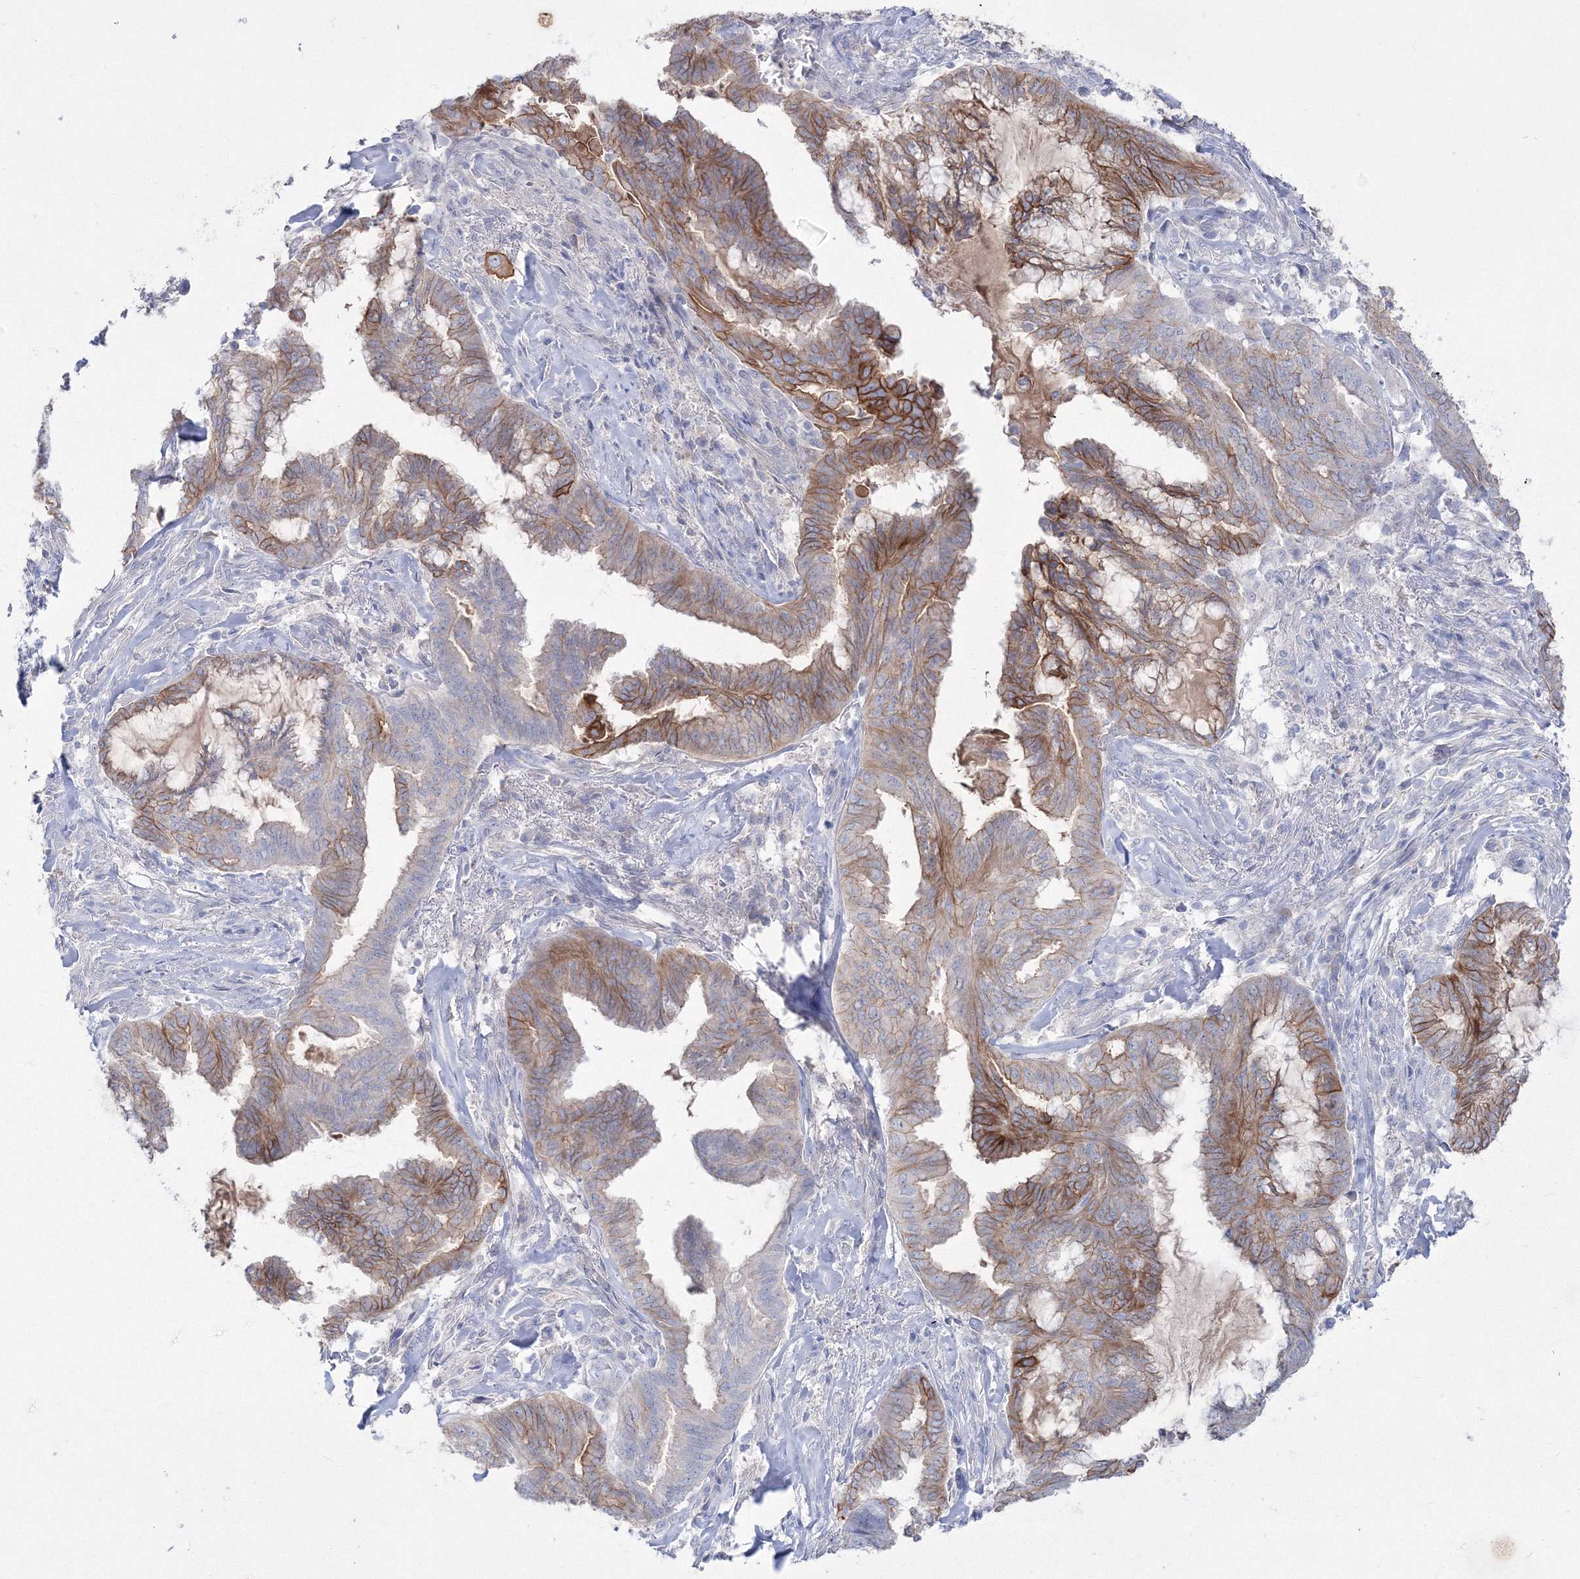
{"staining": {"intensity": "strong", "quantity": "25%-75%", "location": "cytoplasmic/membranous"}, "tissue": "endometrial cancer", "cell_type": "Tumor cells", "image_type": "cancer", "snomed": [{"axis": "morphology", "description": "Adenocarcinoma, NOS"}, {"axis": "topography", "description": "Endometrium"}], "caption": "Human endometrial cancer (adenocarcinoma) stained for a protein (brown) shows strong cytoplasmic/membranous positive staining in approximately 25%-75% of tumor cells.", "gene": "TMEM139", "patient": {"sex": "female", "age": 86}}